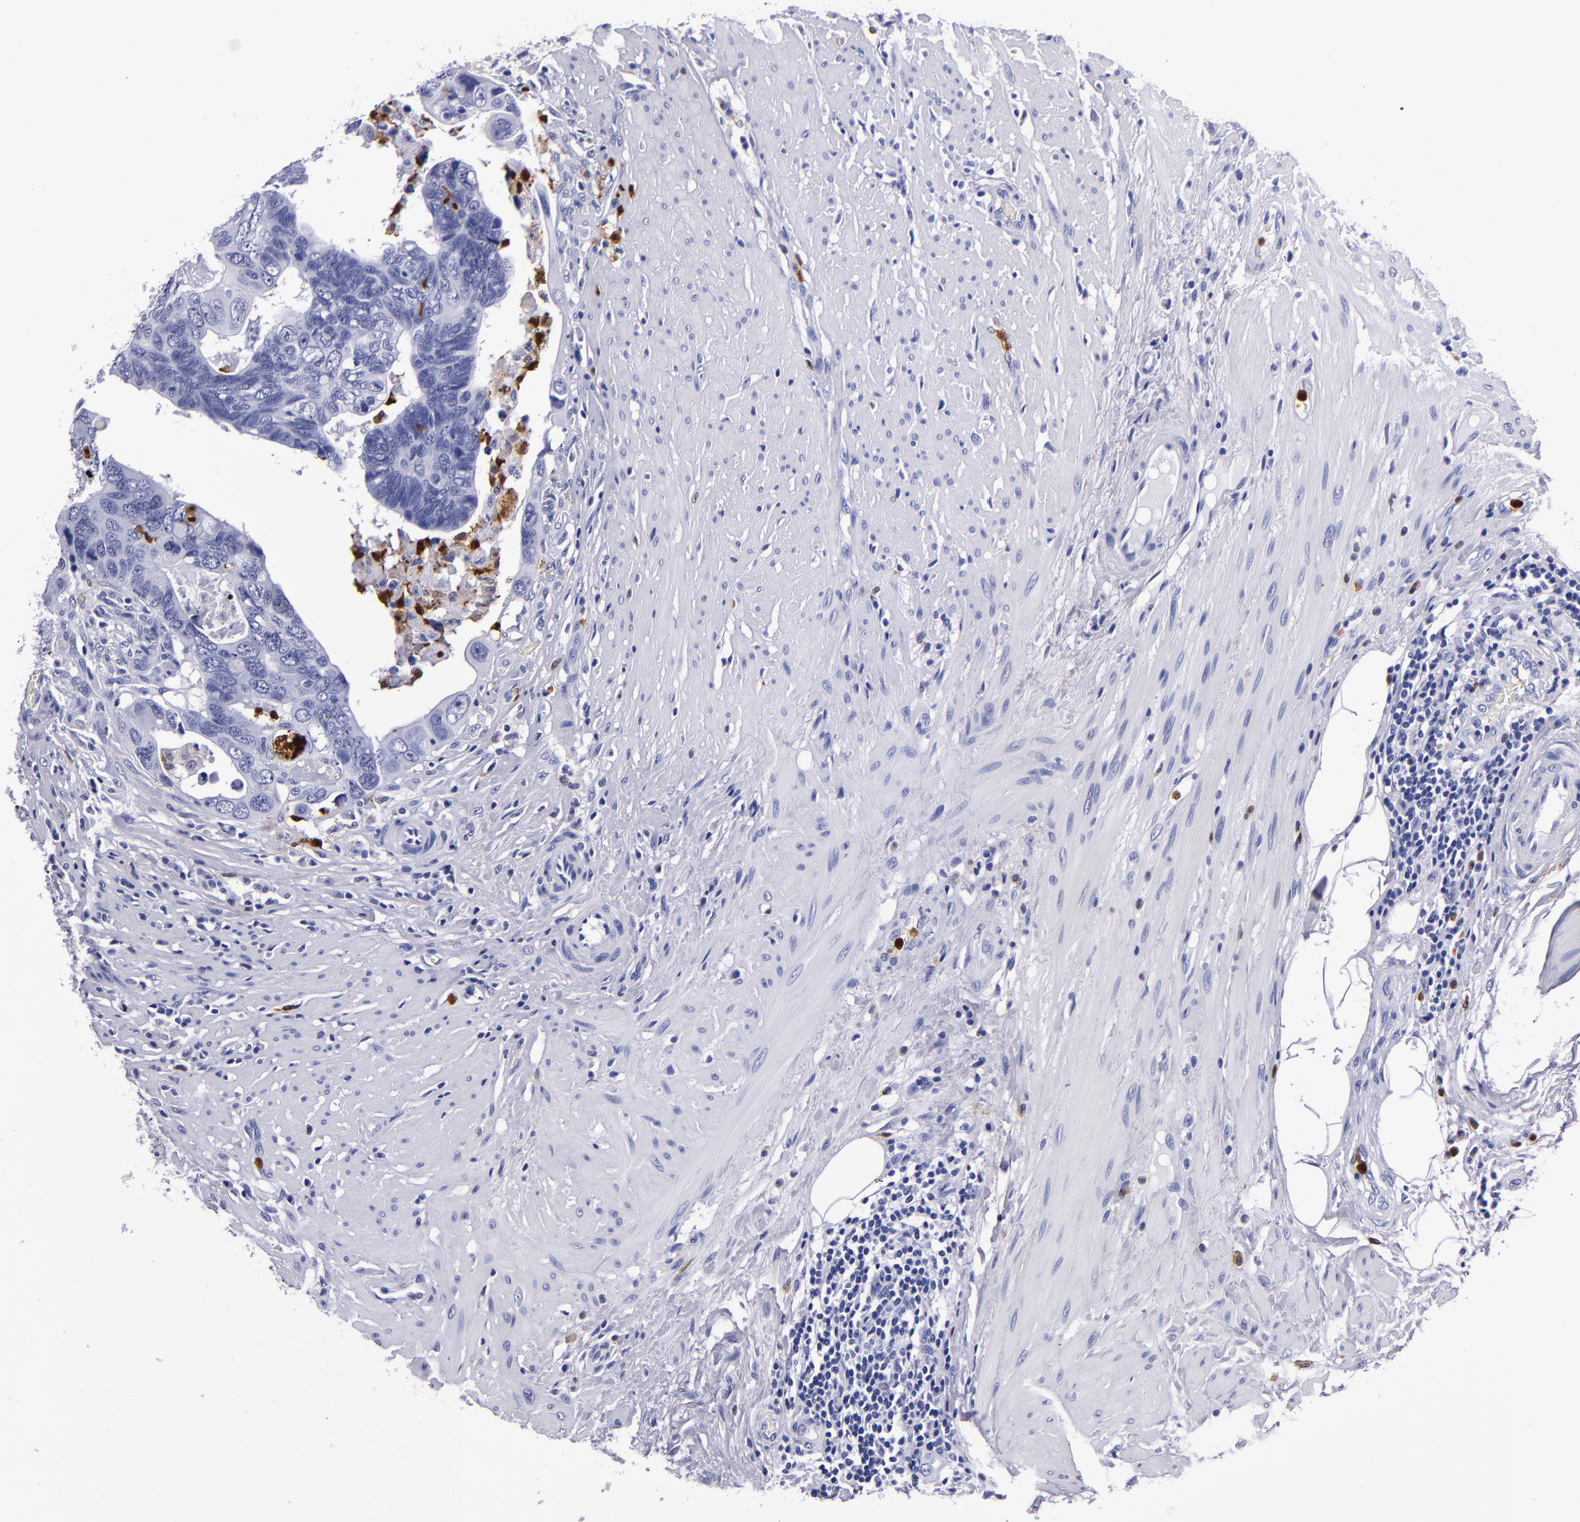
{"staining": {"intensity": "negative", "quantity": "none", "location": "none"}, "tissue": "colorectal cancer", "cell_type": "Tumor cells", "image_type": "cancer", "snomed": [{"axis": "morphology", "description": "Adenocarcinoma, NOS"}, {"axis": "topography", "description": "Rectum"}], "caption": "Immunohistochemical staining of human colorectal cancer reveals no significant positivity in tumor cells.", "gene": "S100A8", "patient": {"sex": "male", "age": 53}}